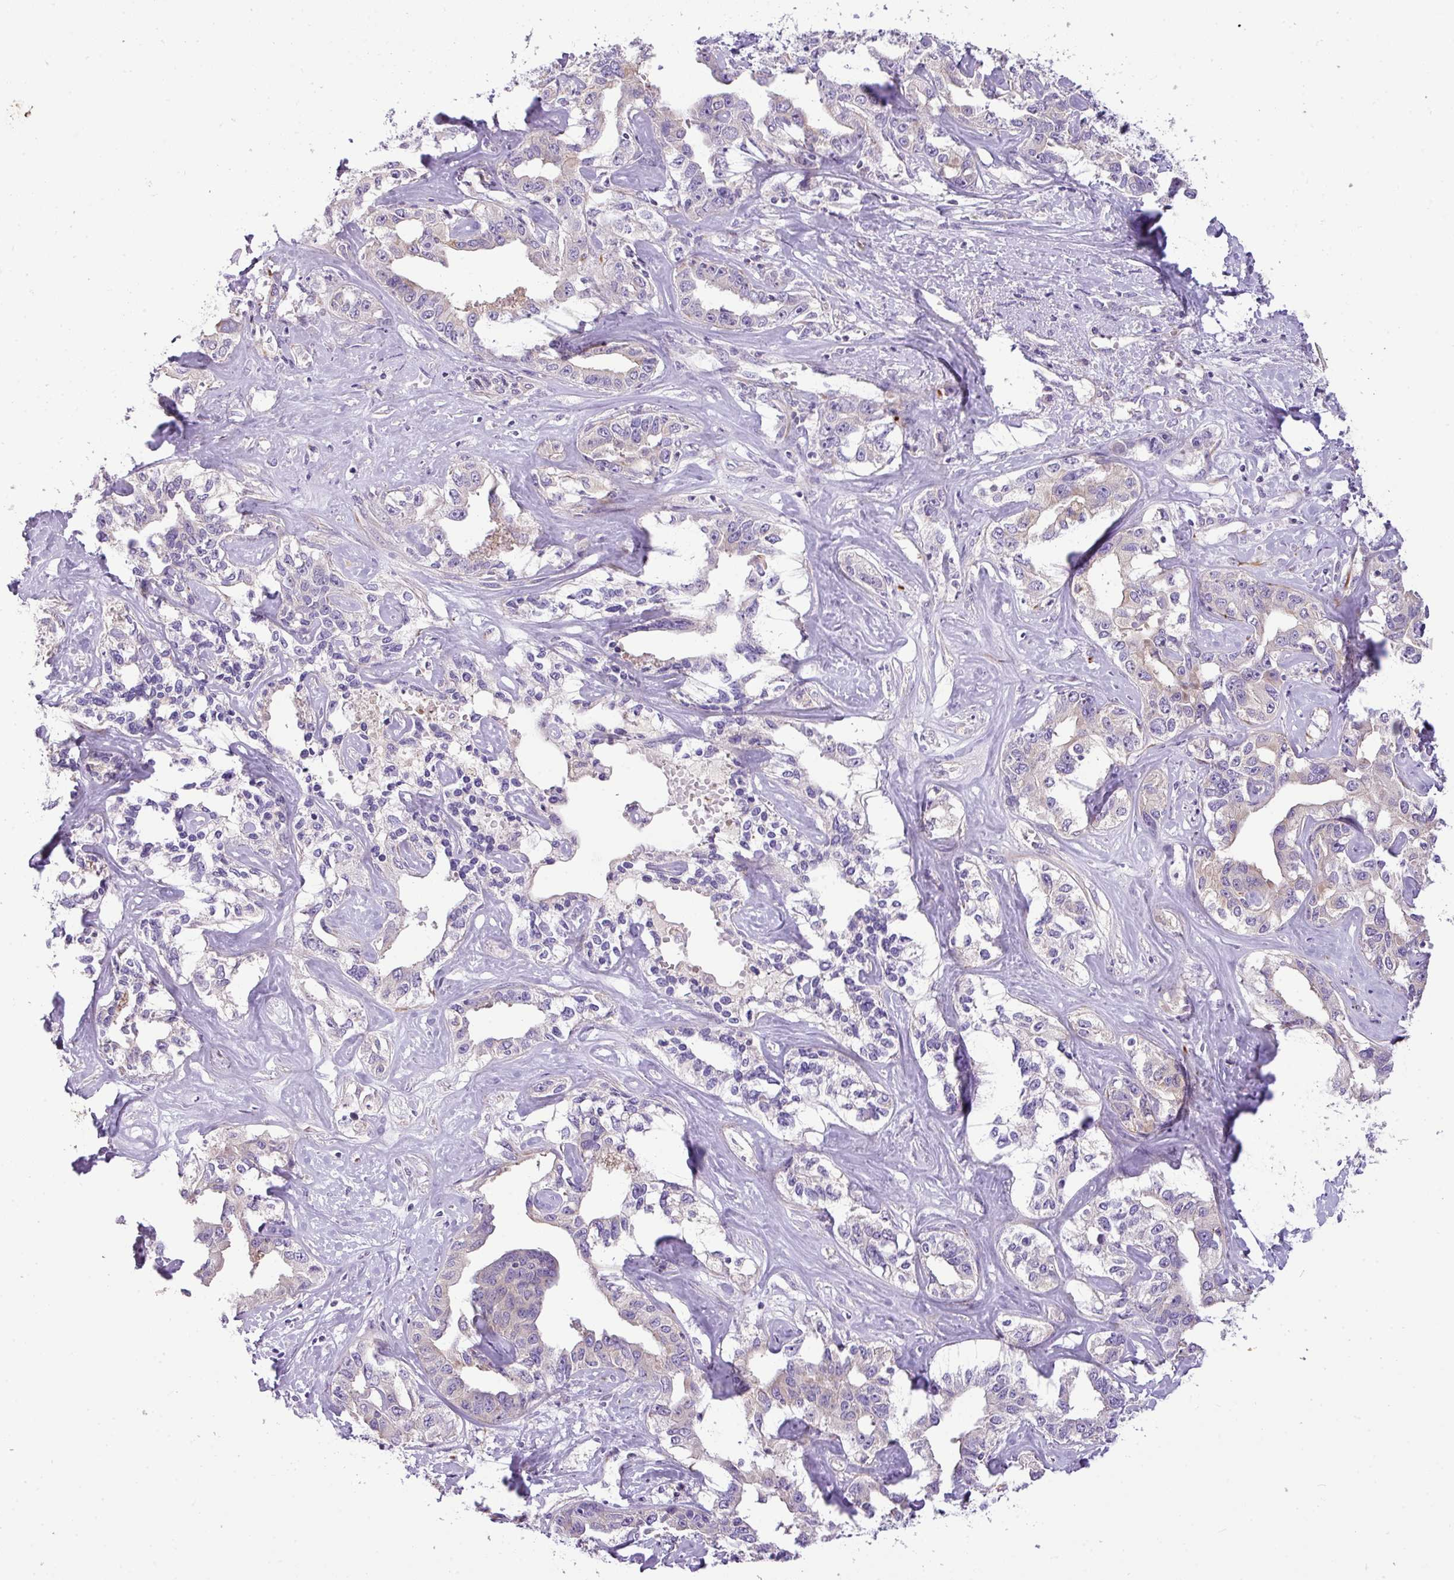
{"staining": {"intensity": "negative", "quantity": "none", "location": "none"}, "tissue": "liver cancer", "cell_type": "Tumor cells", "image_type": "cancer", "snomed": [{"axis": "morphology", "description": "Cholangiocarcinoma"}, {"axis": "topography", "description": "Liver"}], "caption": "A histopathology image of cholangiocarcinoma (liver) stained for a protein displays no brown staining in tumor cells.", "gene": "ENSG00000273748", "patient": {"sex": "male", "age": 59}}